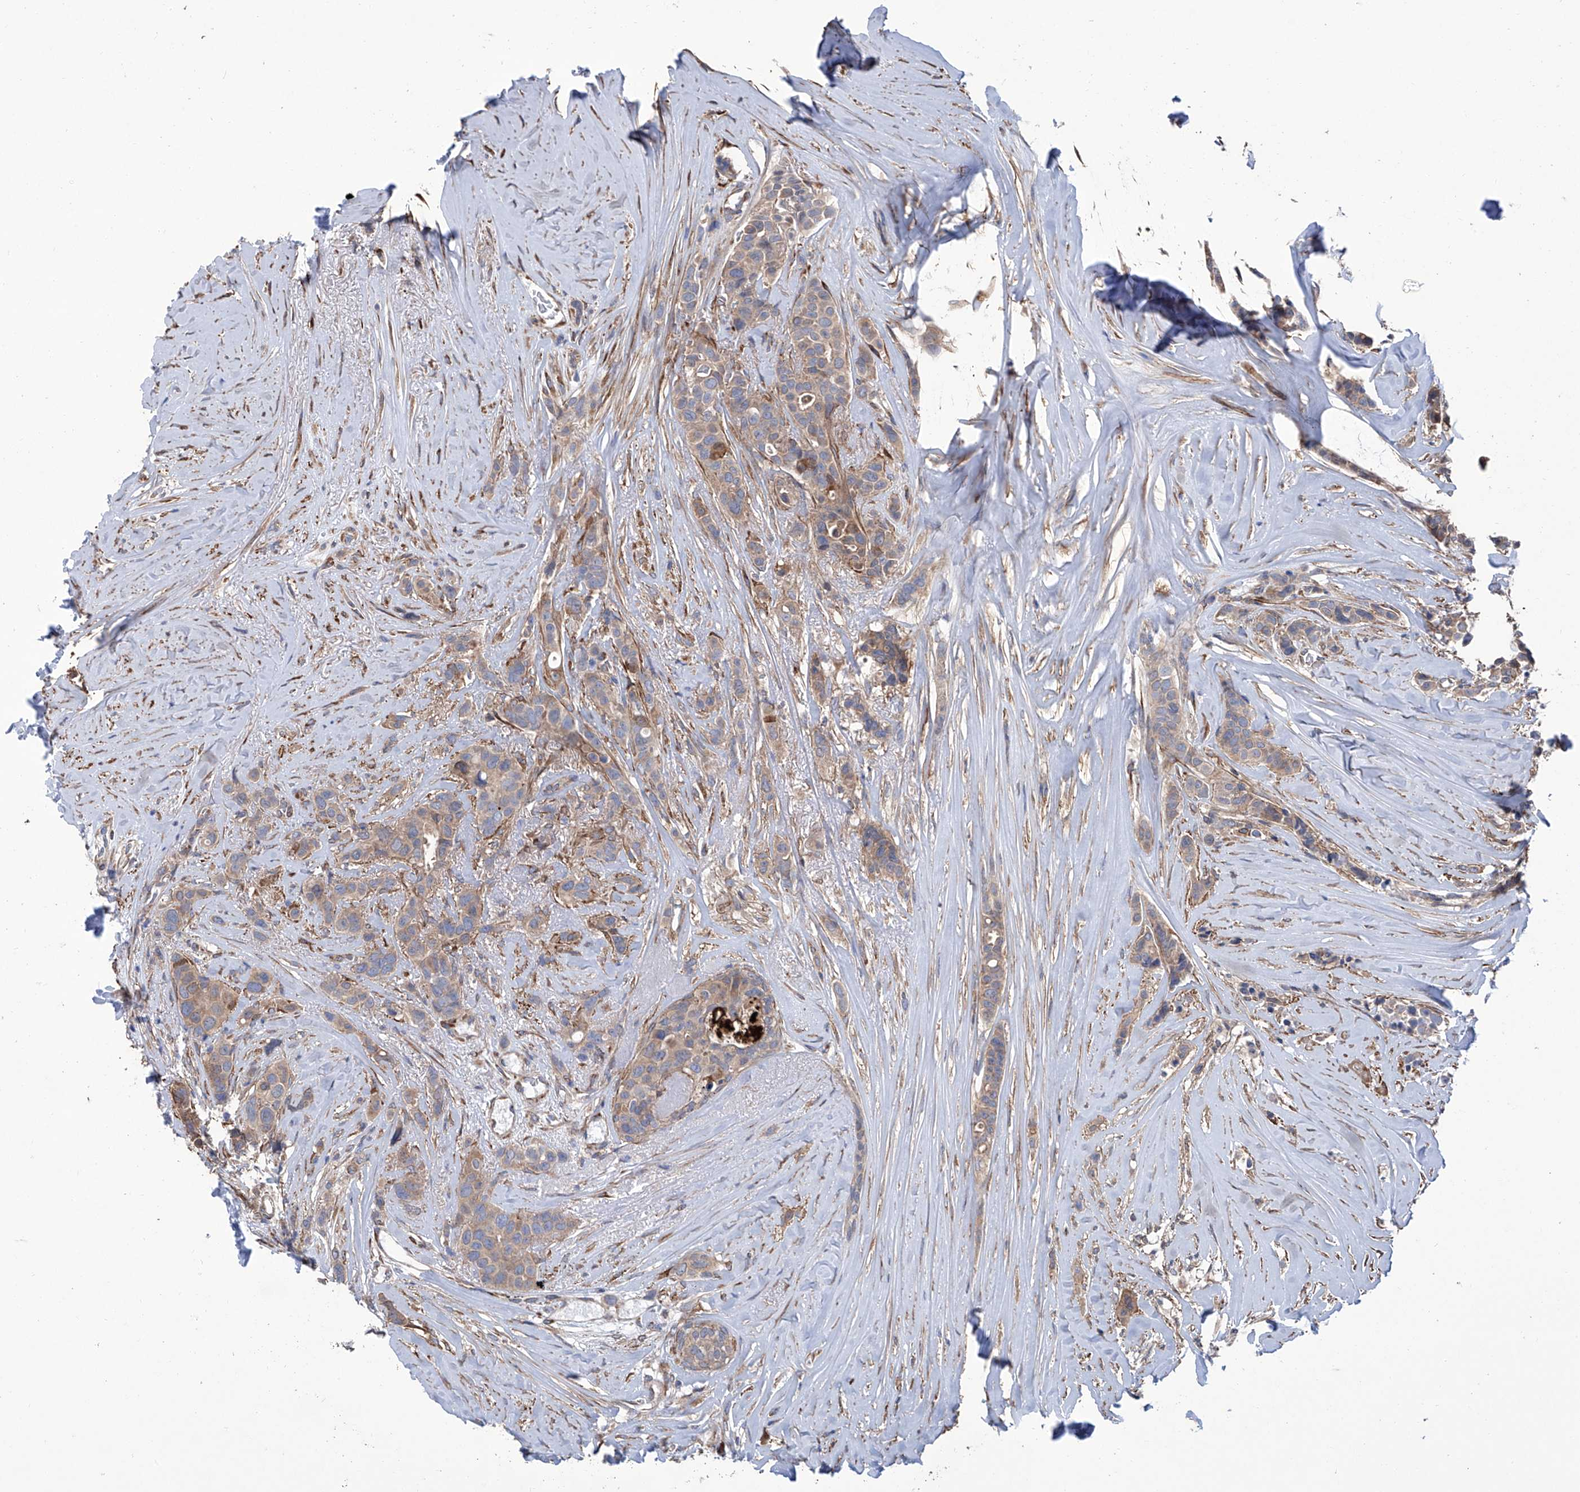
{"staining": {"intensity": "weak", "quantity": ">75%", "location": "cytoplasmic/membranous"}, "tissue": "breast cancer", "cell_type": "Tumor cells", "image_type": "cancer", "snomed": [{"axis": "morphology", "description": "Lobular carcinoma"}, {"axis": "topography", "description": "Breast"}], "caption": "About >75% of tumor cells in breast cancer (lobular carcinoma) display weak cytoplasmic/membranous protein staining as visualized by brown immunohistochemical staining.", "gene": "SMS", "patient": {"sex": "female", "age": 51}}